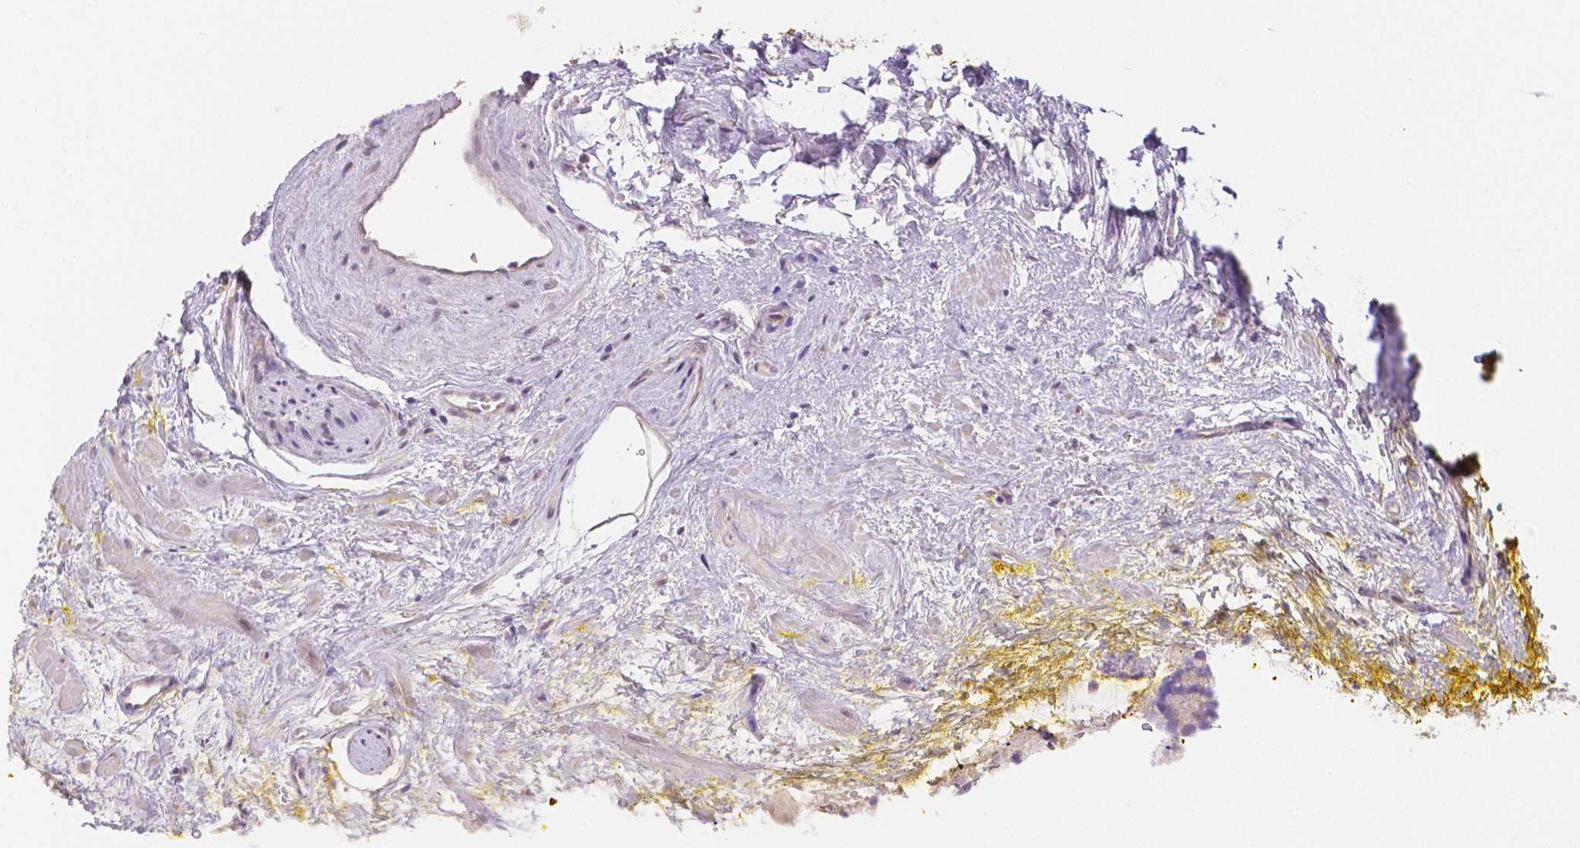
{"staining": {"intensity": "moderate", "quantity": ">75%", "location": "cytoplasmic/membranous"}, "tissue": "prostate cancer", "cell_type": "Tumor cells", "image_type": "cancer", "snomed": [{"axis": "morphology", "description": "Adenocarcinoma, Low grade"}, {"axis": "topography", "description": "Prostate"}], "caption": "An immunohistochemistry (IHC) photomicrograph of tumor tissue is shown. Protein staining in brown highlights moderate cytoplasmic/membranous positivity in low-grade adenocarcinoma (prostate) within tumor cells.", "gene": "OCLN", "patient": {"sex": "male", "age": 63}}